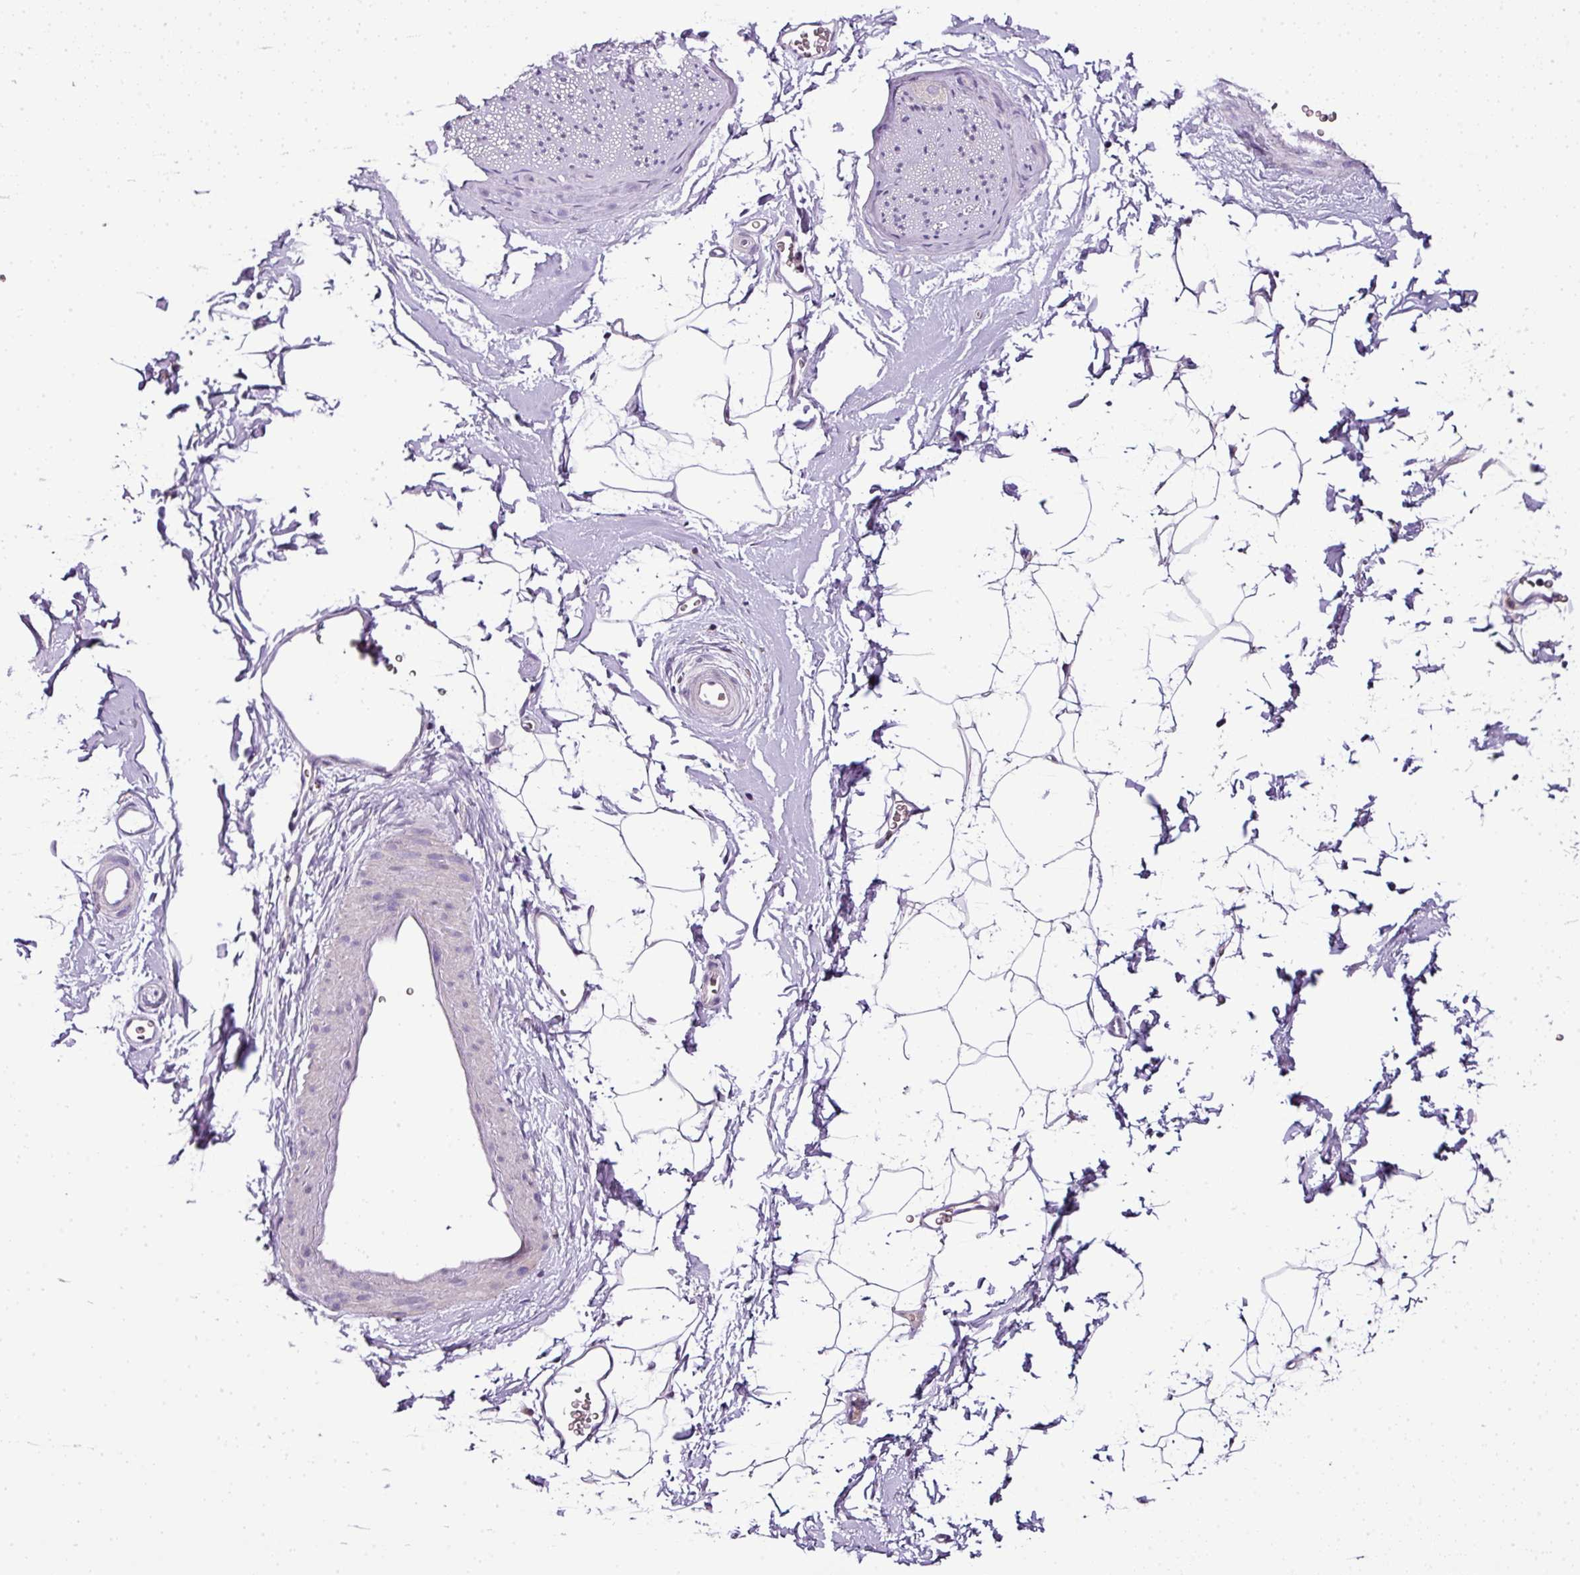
{"staining": {"intensity": "negative", "quantity": "none", "location": "none"}, "tissue": "adipose tissue", "cell_type": "Adipocytes", "image_type": "normal", "snomed": [{"axis": "morphology", "description": "Normal tissue, NOS"}, {"axis": "morphology", "description": "Adenocarcinoma, High grade"}, {"axis": "topography", "description": "Prostate"}, {"axis": "topography", "description": "Peripheral nerve tissue"}], "caption": "A high-resolution image shows immunohistochemistry (IHC) staining of benign adipose tissue, which exhibits no significant staining in adipocytes.", "gene": "TEX30", "patient": {"sex": "male", "age": 68}}